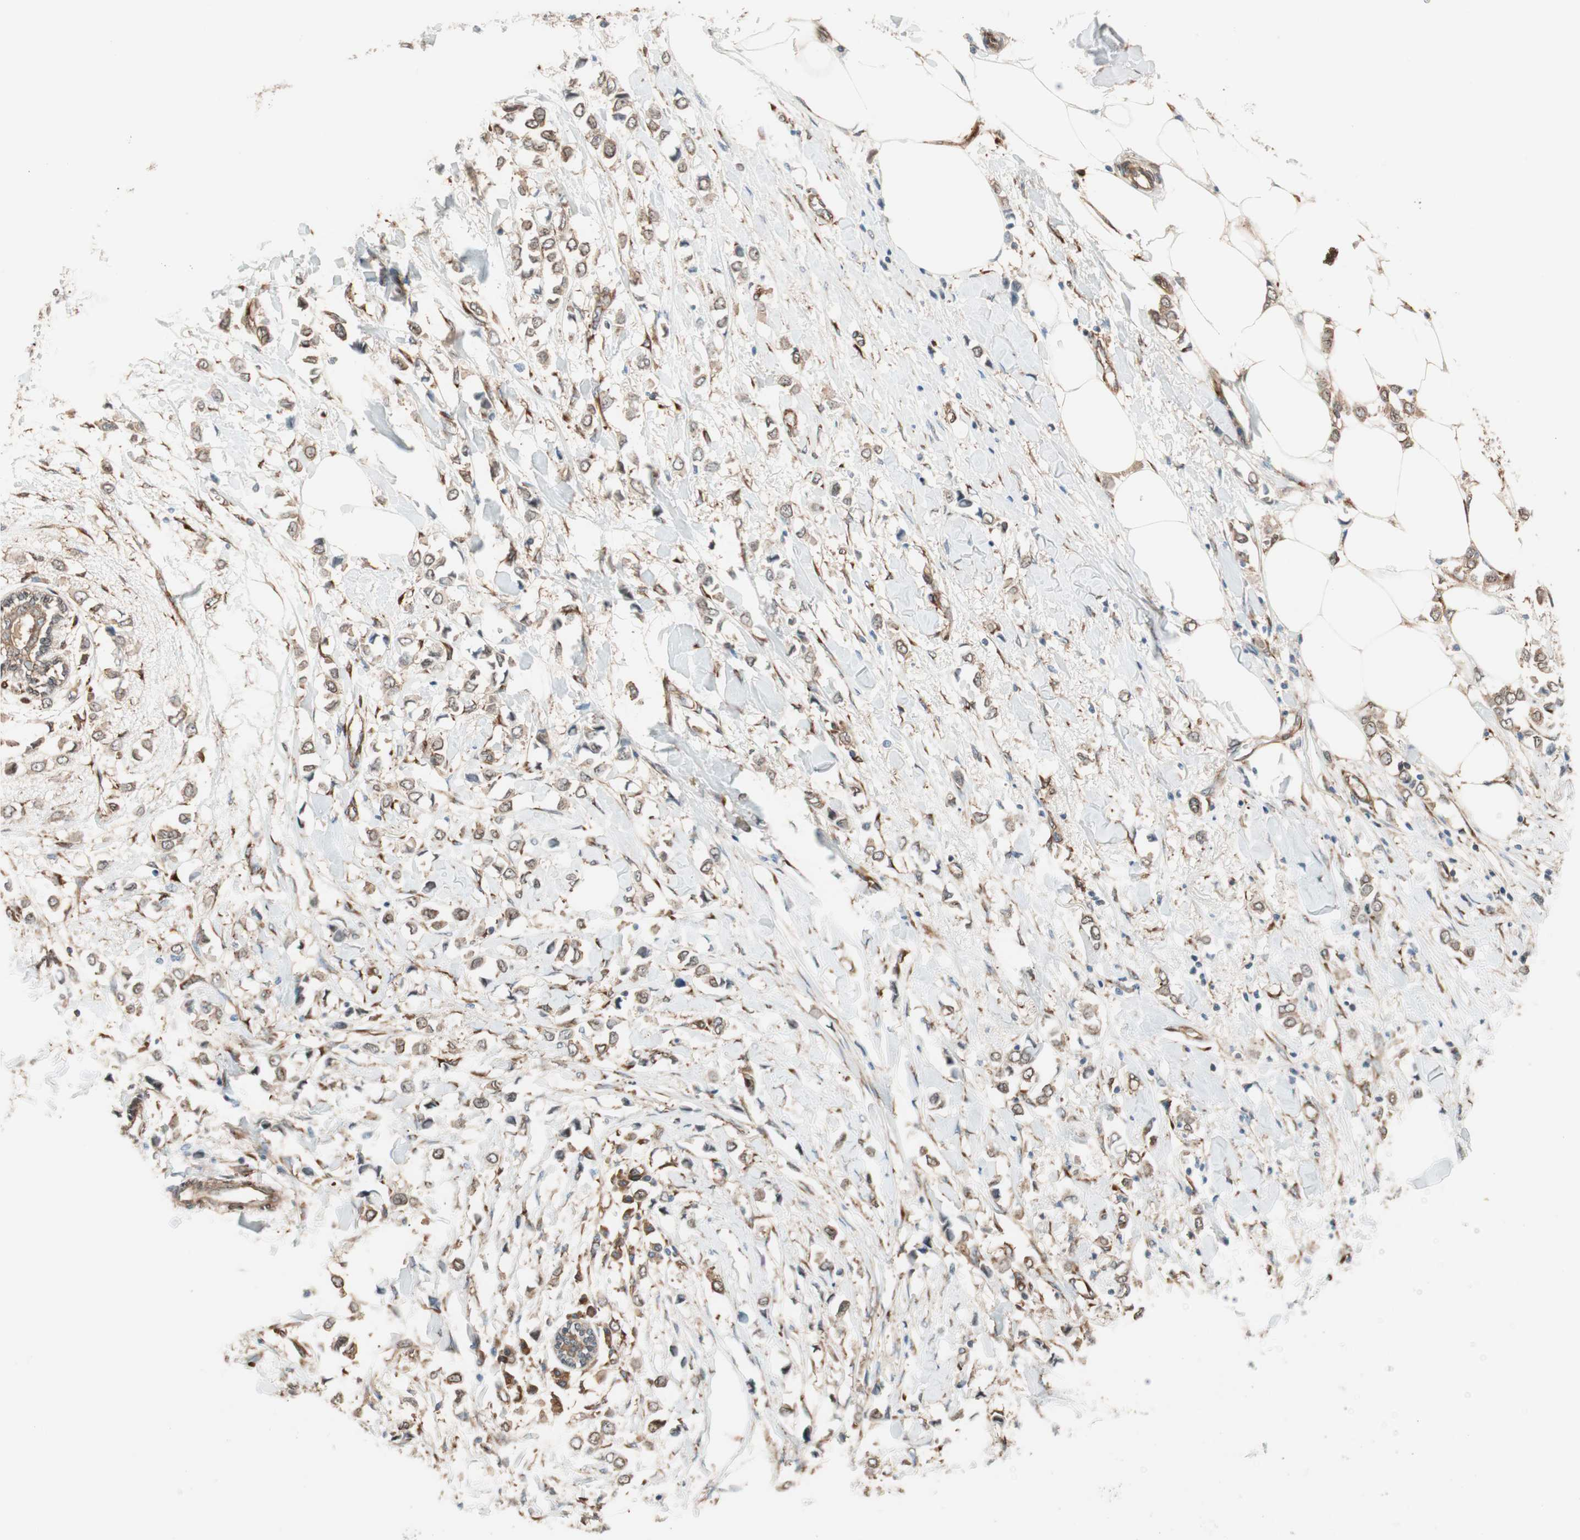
{"staining": {"intensity": "strong", "quantity": ">75%", "location": "cytoplasmic/membranous"}, "tissue": "breast cancer", "cell_type": "Tumor cells", "image_type": "cancer", "snomed": [{"axis": "morphology", "description": "Lobular carcinoma"}, {"axis": "topography", "description": "Breast"}], "caption": "Immunohistochemistry (IHC) histopathology image of neoplastic tissue: human breast cancer stained using immunohistochemistry shows high levels of strong protein expression localized specifically in the cytoplasmic/membranous of tumor cells, appearing as a cytoplasmic/membranous brown color.", "gene": "WASL", "patient": {"sex": "female", "age": 51}}